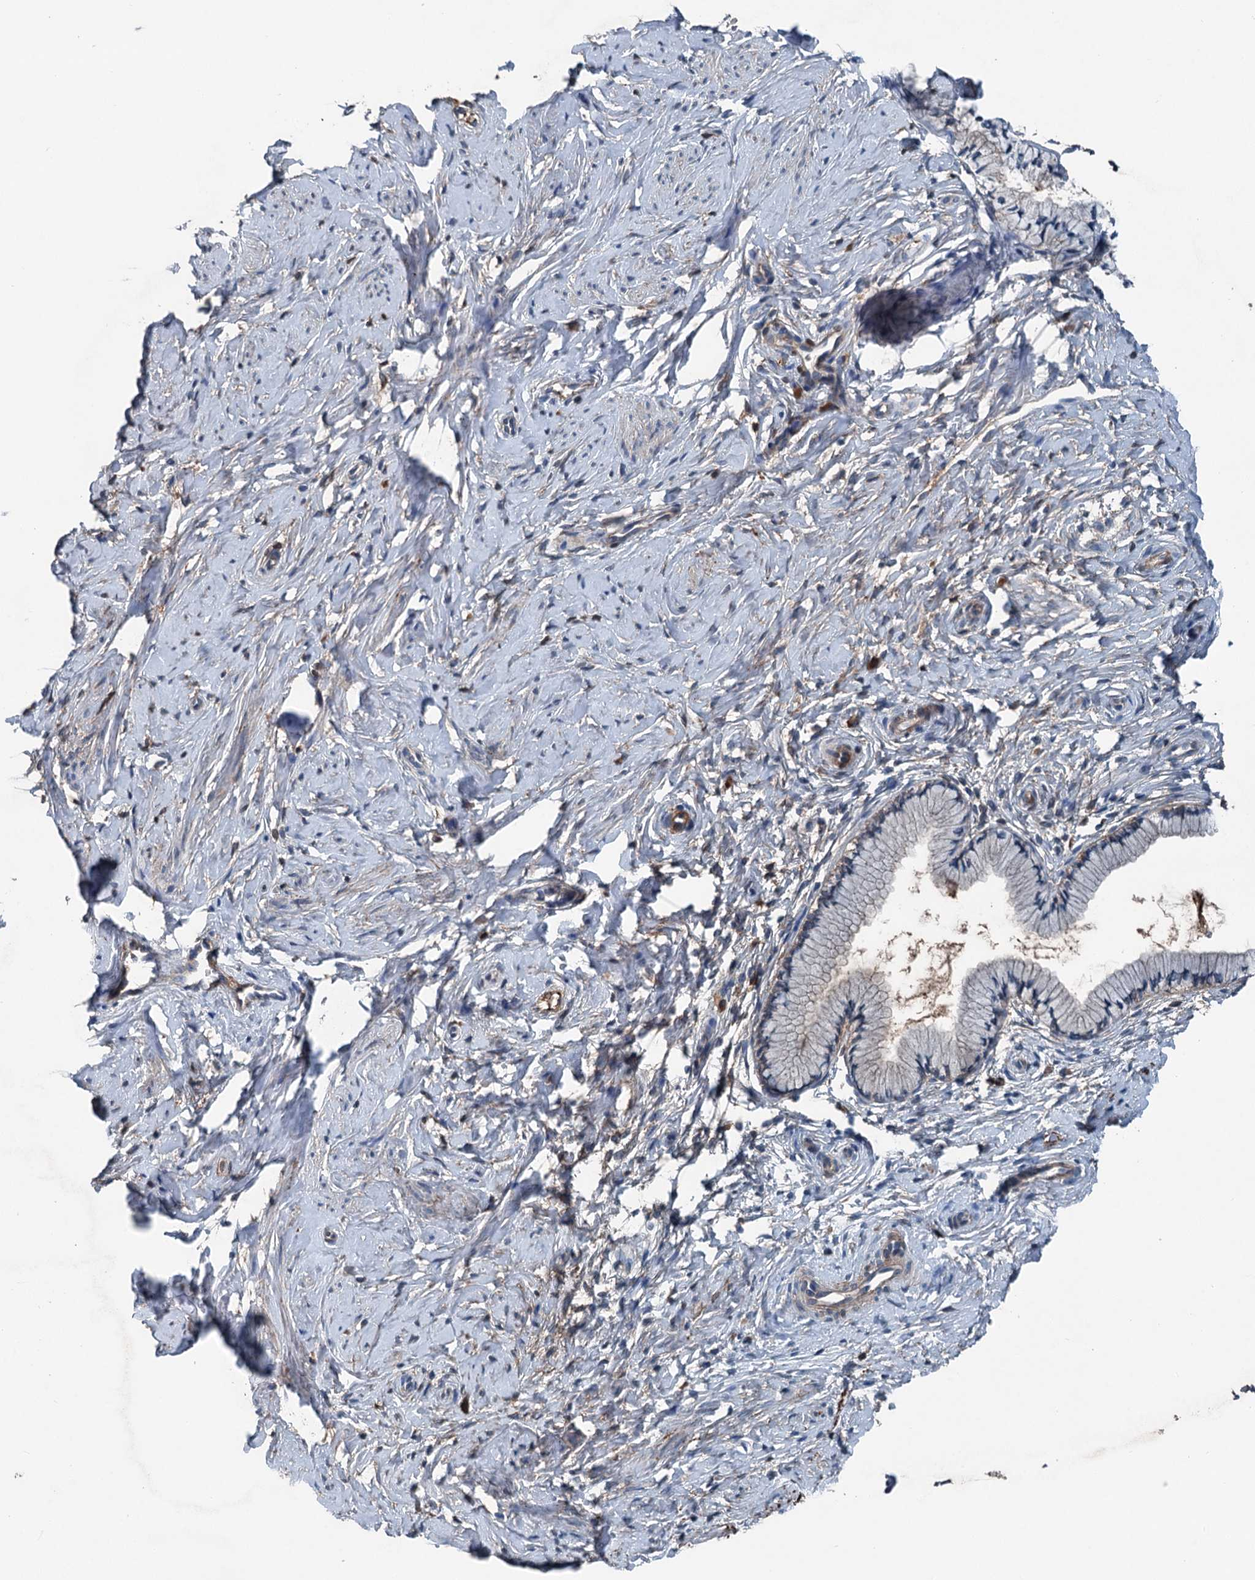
{"staining": {"intensity": "negative", "quantity": "none", "location": "none"}, "tissue": "cervix", "cell_type": "Glandular cells", "image_type": "normal", "snomed": [{"axis": "morphology", "description": "Normal tissue, NOS"}, {"axis": "topography", "description": "Cervix"}], "caption": "The immunohistochemistry photomicrograph has no significant staining in glandular cells of cervix. (Immunohistochemistry, brightfield microscopy, high magnification).", "gene": "PDSS1", "patient": {"sex": "female", "age": 33}}